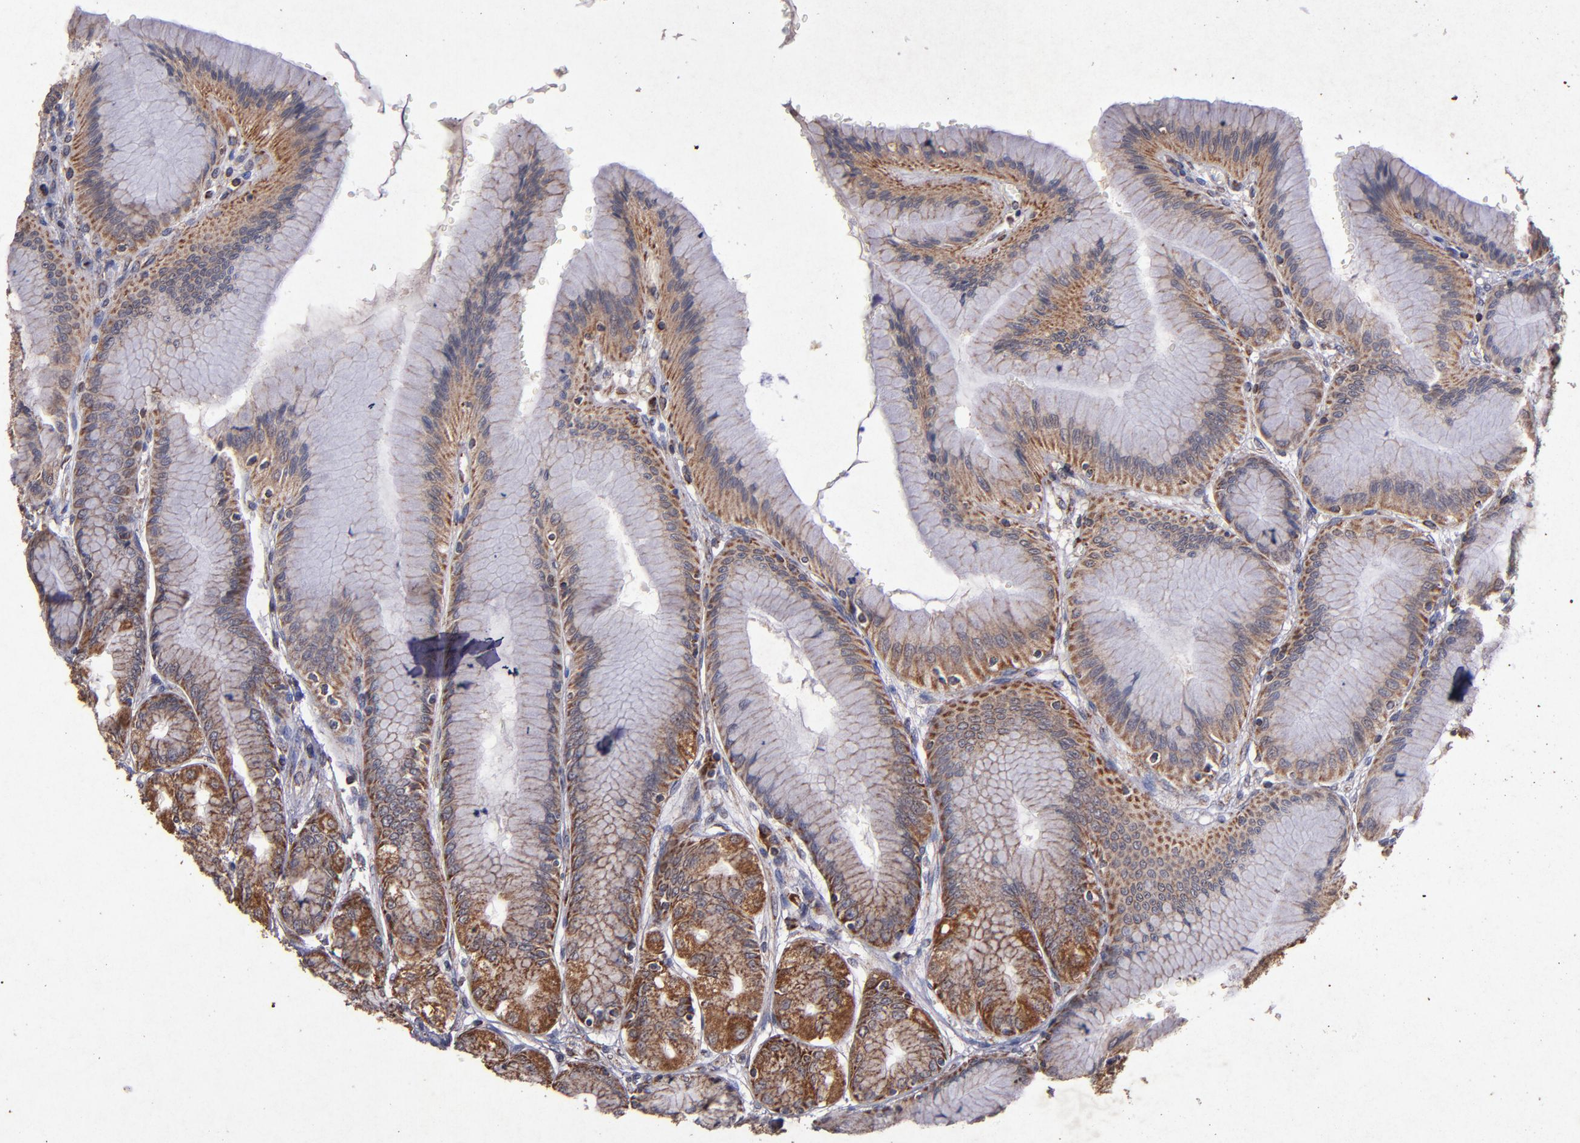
{"staining": {"intensity": "moderate", "quantity": "25%-75%", "location": "cytoplasmic/membranous"}, "tissue": "stomach", "cell_type": "Glandular cells", "image_type": "normal", "snomed": [{"axis": "morphology", "description": "Normal tissue, NOS"}, {"axis": "morphology", "description": "Adenocarcinoma, NOS"}, {"axis": "topography", "description": "Stomach"}, {"axis": "topography", "description": "Stomach, lower"}], "caption": "Immunohistochemical staining of benign human stomach exhibits moderate cytoplasmic/membranous protein positivity in about 25%-75% of glandular cells.", "gene": "TIMM9", "patient": {"sex": "female", "age": 65}}